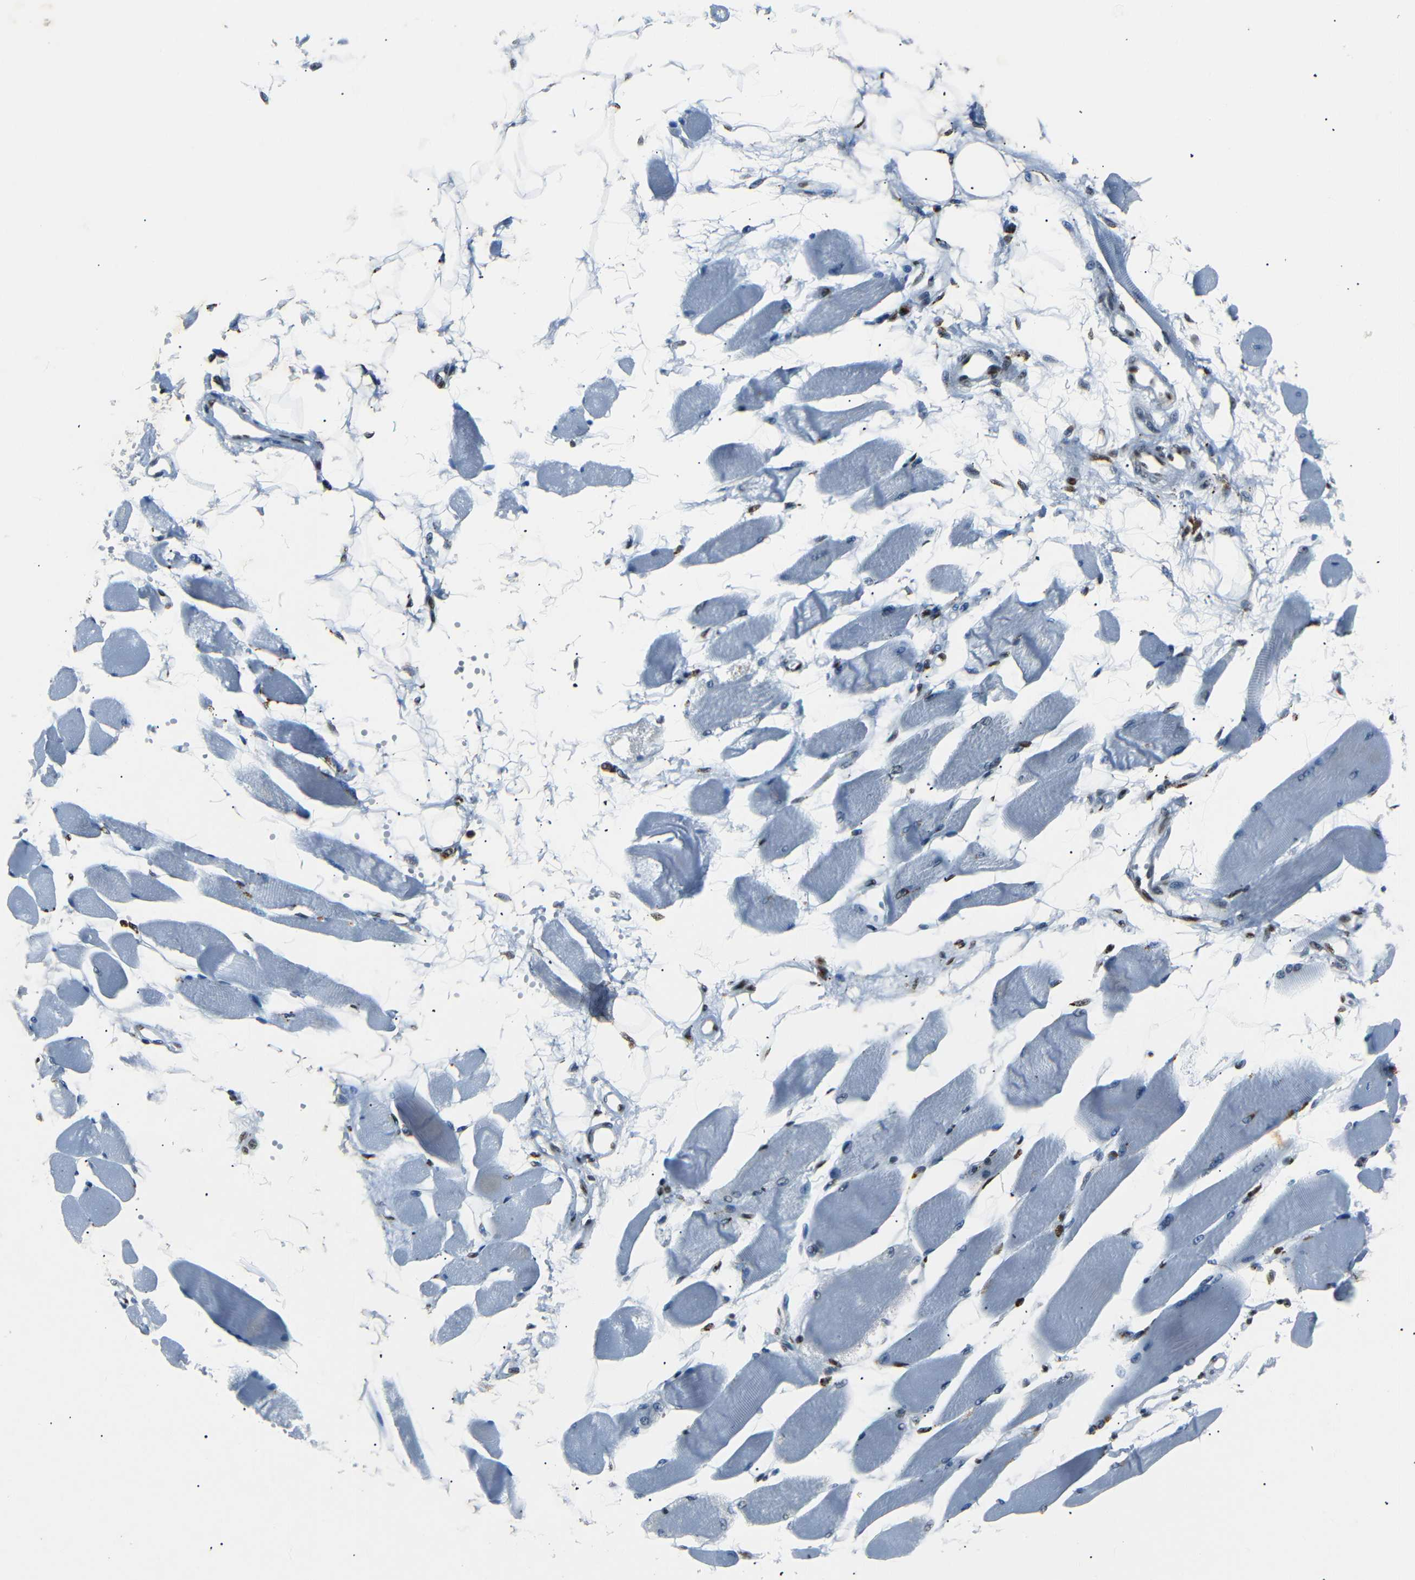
{"staining": {"intensity": "negative", "quantity": "none", "location": "none"}, "tissue": "skeletal muscle", "cell_type": "Myocytes", "image_type": "normal", "snomed": [{"axis": "morphology", "description": "Normal tissue, NOS"}, {"axis": "topography", "description": "Skeletal muscle"}, {"axis": "topography", "description": "Peripheral nerve tissue"}], "caption": "A micrograph of skeletal muscle stained for a protein shows no brown staining in myocytes.", "gene": "HMGN1", "patient": {"sex": "female", "age": 84}}